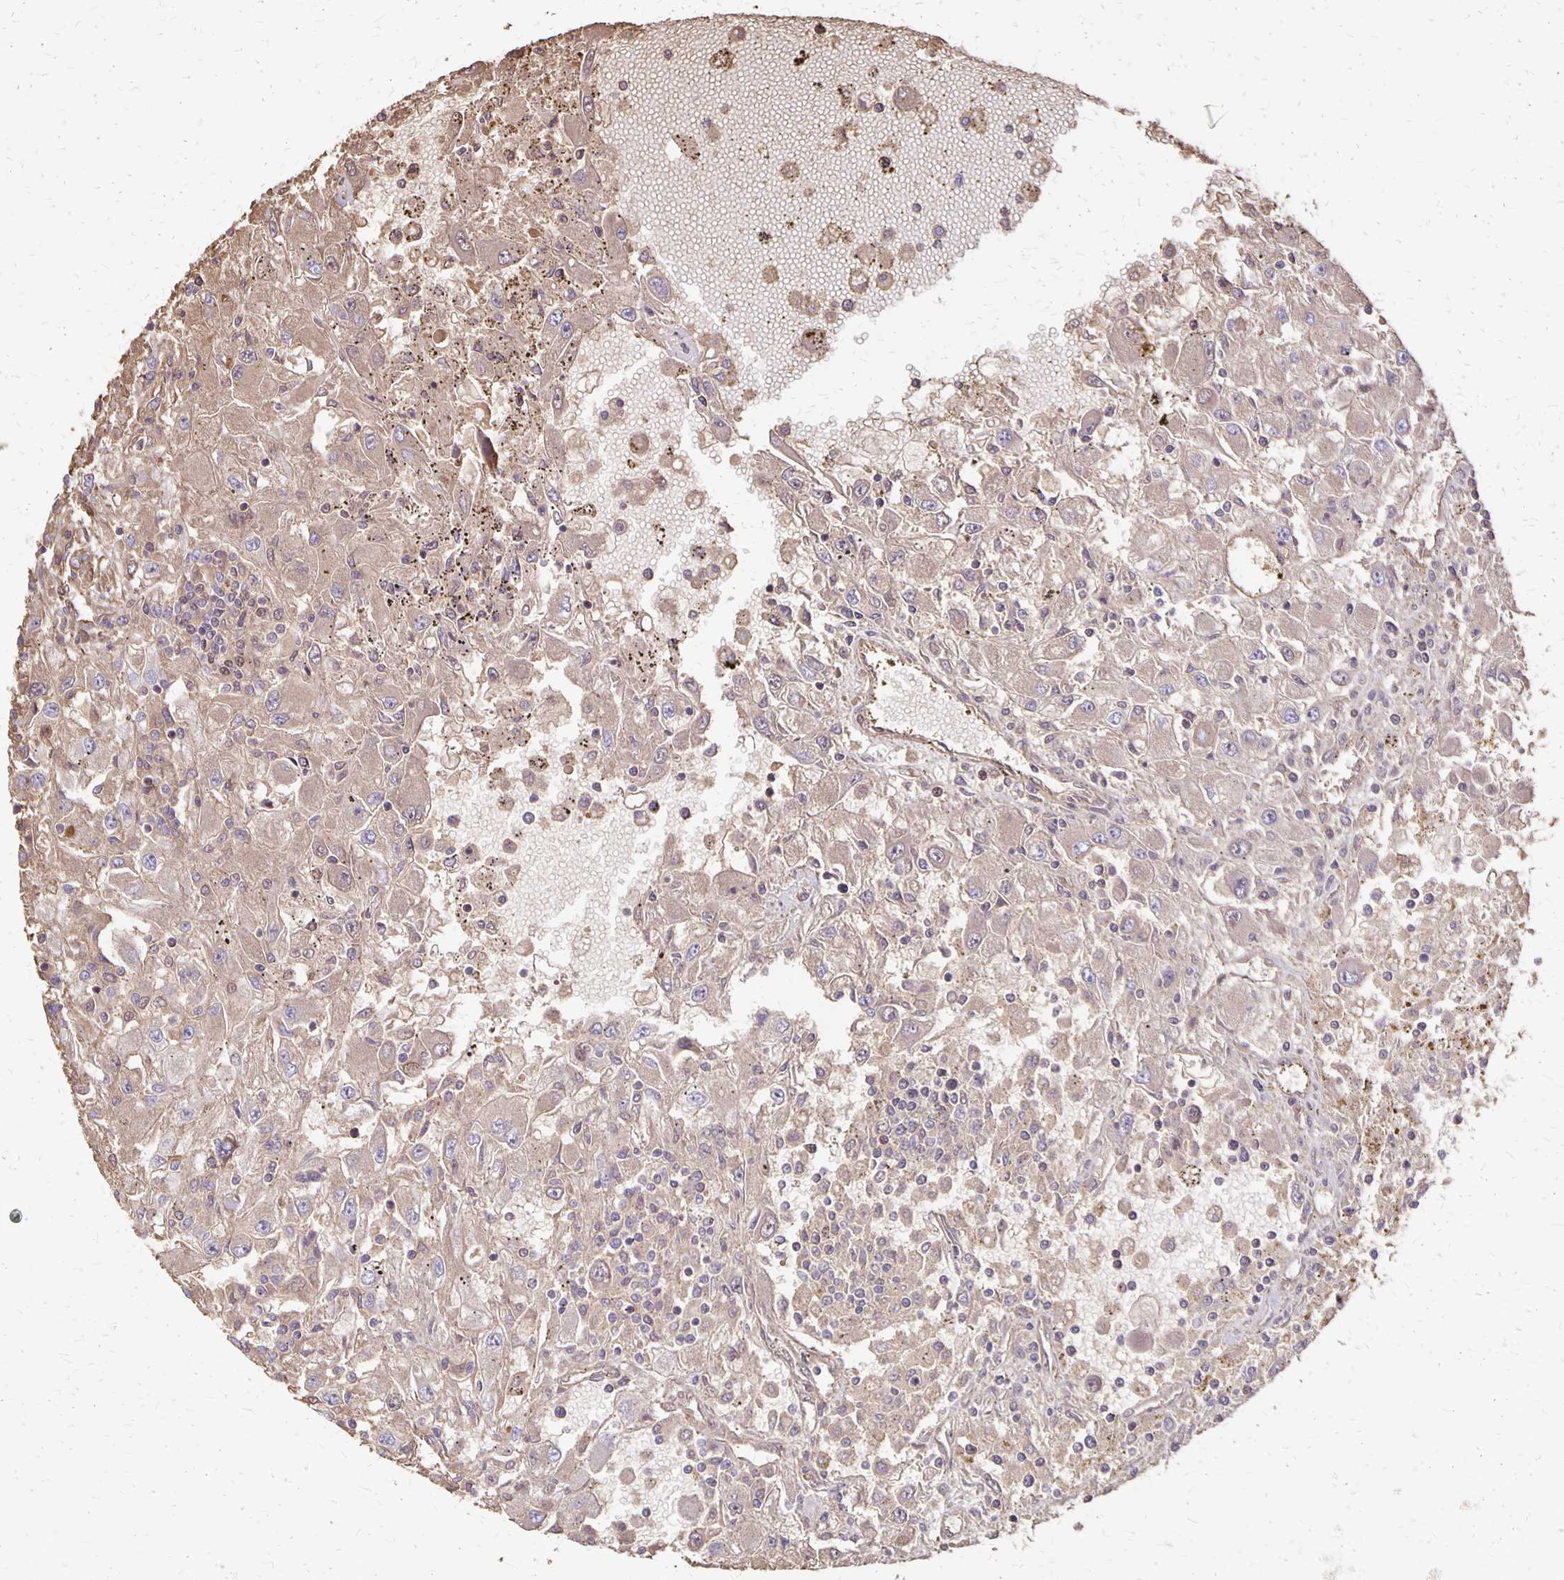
{"staining": {"intensity": "weak", "quantity": "<25%", "location": "cytoplasmic/membranous"}, "tissue": "renal cancer", "cell_type": "Tumor cells", "image_type": "cancer", "snomed": [{"axis": "morphology", "description": "Adenocarcinoma, NOS"}, {"axis": "topography", "description": "Kidney"}], "caption": "Human renal adenocarcinoma stained for a protein using immunohistochemistry displays no expression in tumor cells.", "gene": "PROM2", "patient": {"sex": "female", "age": 67}}